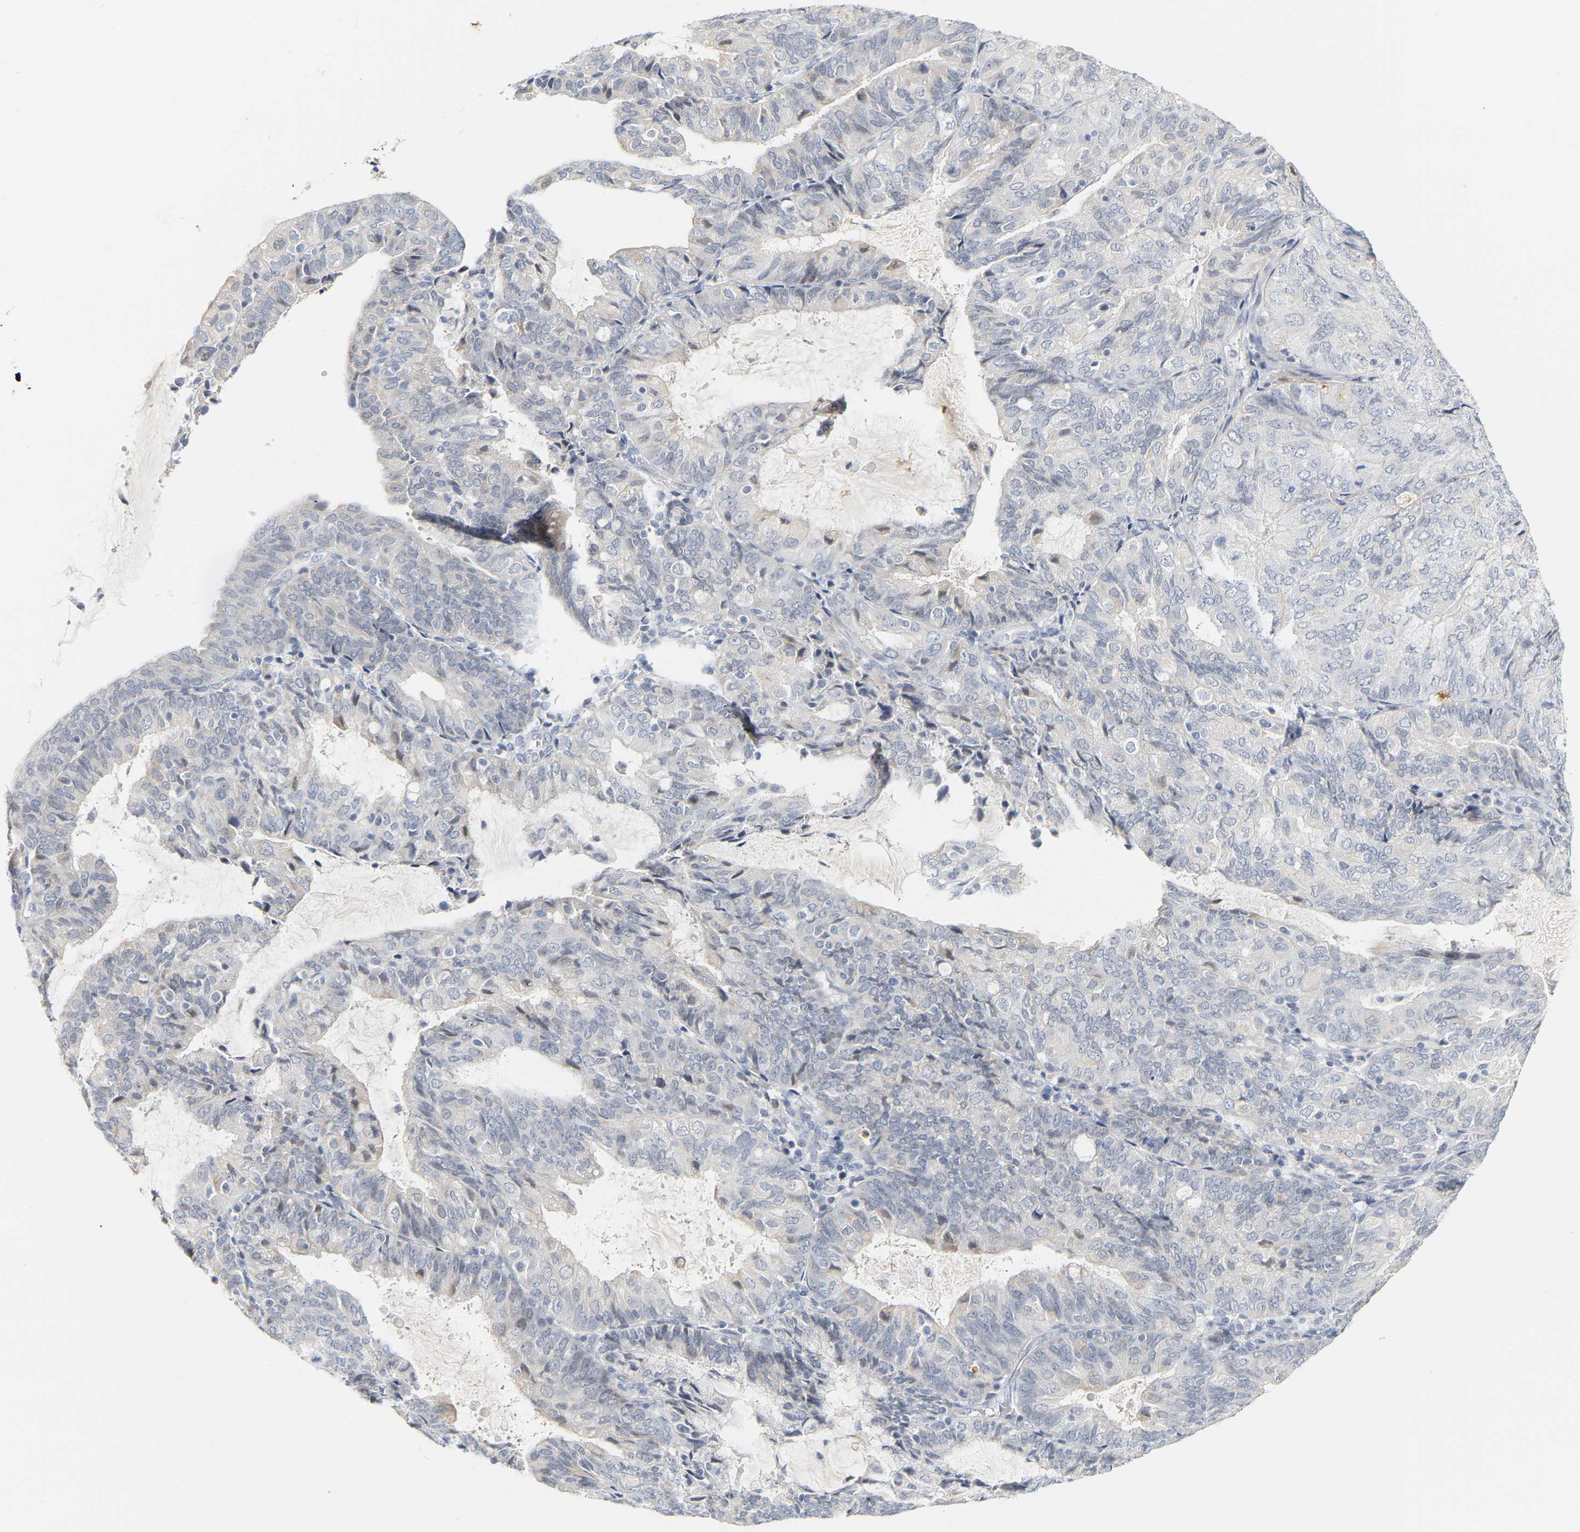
{"staining": {"intensity": "negative", "quantity": "none", "location": "none"}, "tissue": "endometrial cancer", "cell_type": "Tumor cells", "image_type": "cancer", "snomed": [{"axis": "morphology", "description": "Adenocarcinoma, NOS"}, {"axis": "topography", "description": "Endometrium"}], "caption": "DAB (3,3'-diaminobenzidine) immunohistochemical staining of adenocarcinoma (endometrial) displays no significant staining in tumor cells. Brightfield microscopy of immunohistochemistry stained with DAB (3,3'-diaminobenzidine) (brown) and hematoxylin (blue), captured at high magnification.", "gene": "KRT76", "patient": {"sex": "female", "age": 81}}